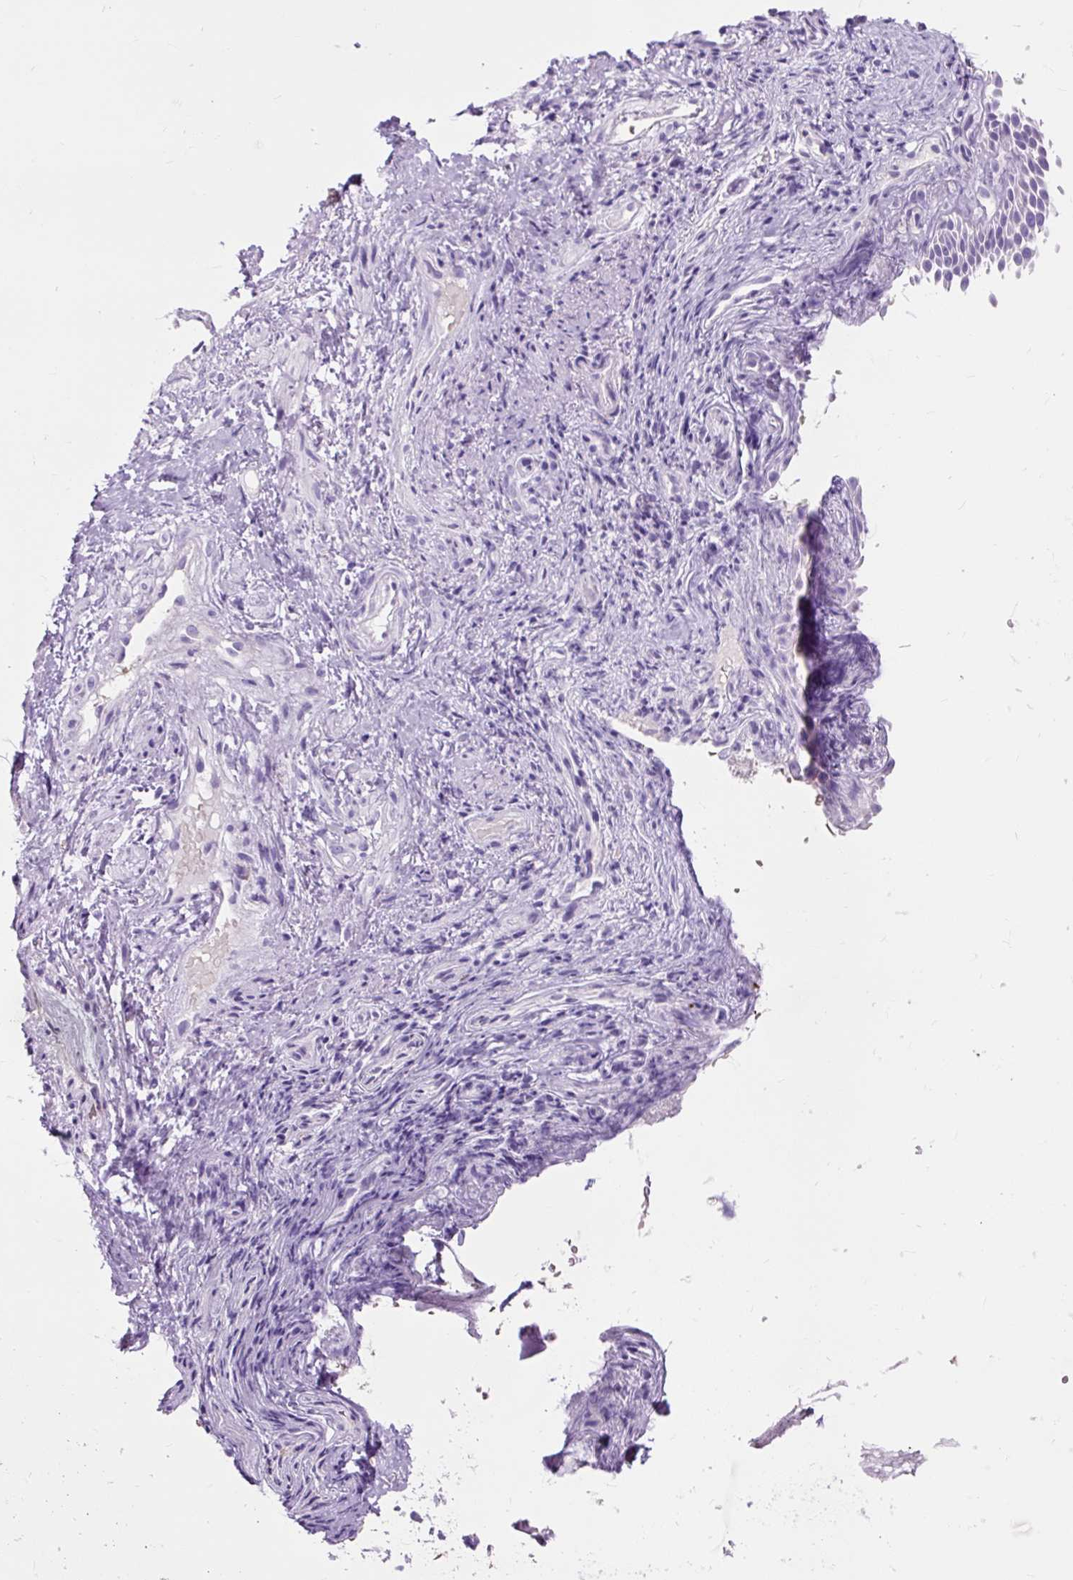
{"staining": {"intensity": "moderate", "quantity": "<25%", "location": "cytoplasmic/membranous"}, "tissue": "nasopharynx", "cell_type": "Respiratory epithelial cells", "image_type": "normal", "snomed": [{"axis": "morphology", "description": "Normal tissue, NOS"}, {"axis": "morphology", "description": "Inflammation, NOS"}, {"axis": "topography", "description": "Nasopharynx"}], "caption": "A photomicrograph of human nasopharynx stained for a protein displays moderate cytoplasmic/membranous brown staining in respiratory epithelial cells. (IHC, brightfield microscopy, high magnification).", "gene": "OR10A7", "patient": {"sex": "male", "age": 54}}